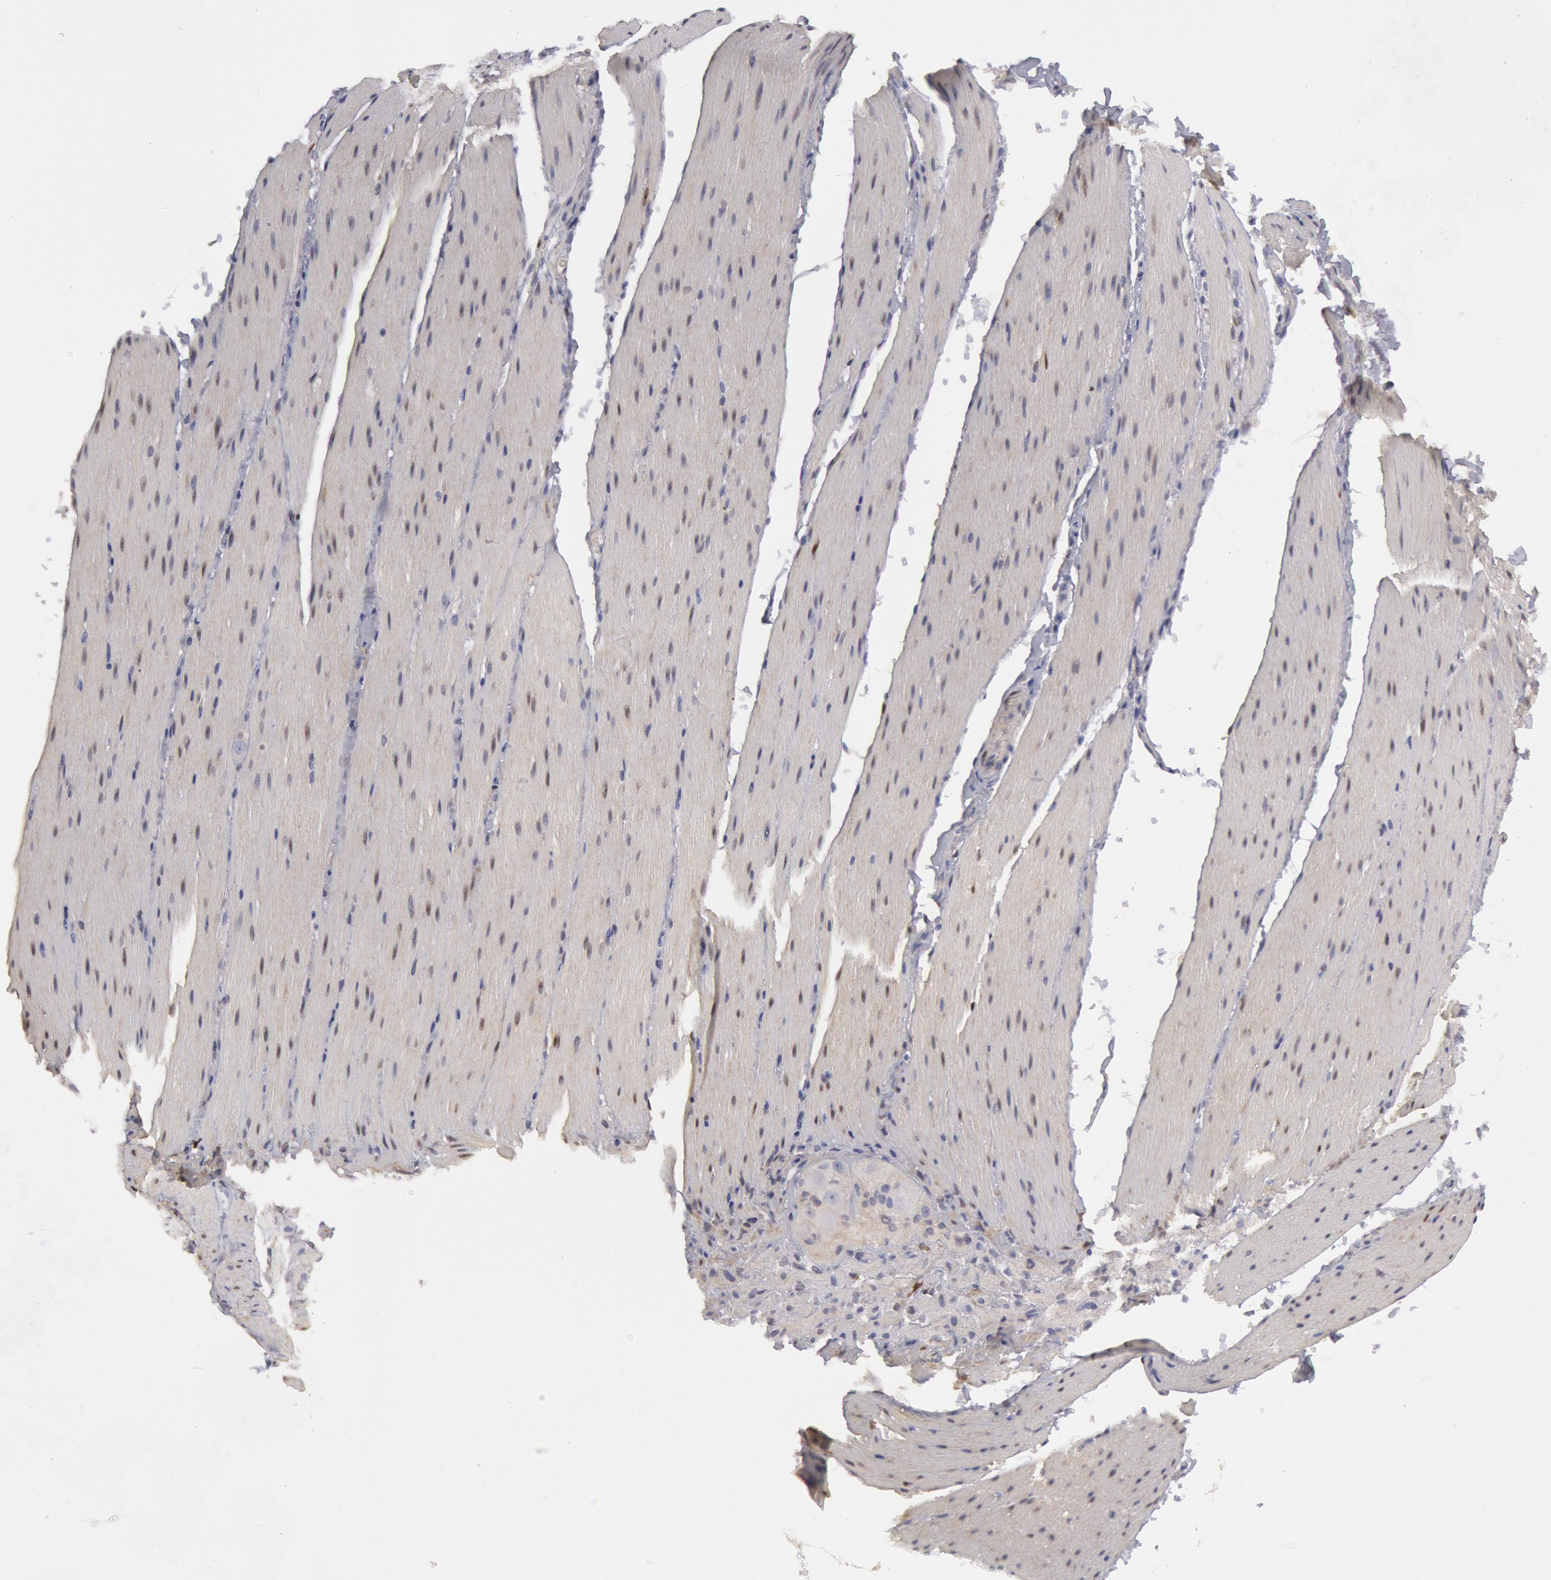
{"staining": {"intensity": "weak", "quantity": "25%-75%", "location": "cytoplasmic/membranous"}, "tissue": "smooth muscle", "cell_type": "Smooth muscle cells", "image_type": "normal", "snomed": [{"axis": "morphology", "description": "Normal tissue, NOS"}, {"axis": "topography", "description": "Duodenum"}], "caption": "Protein expression analysis of unremarkable human smooth muscle reveals weak cytoplasmic/membranous staining in about 25%-75% of smooth muscle cells. (DAB = brown stain, brightfield microscopy at high magnification).", "gene": "FHL1", "patient": {"sex": "male", "age": 63}}